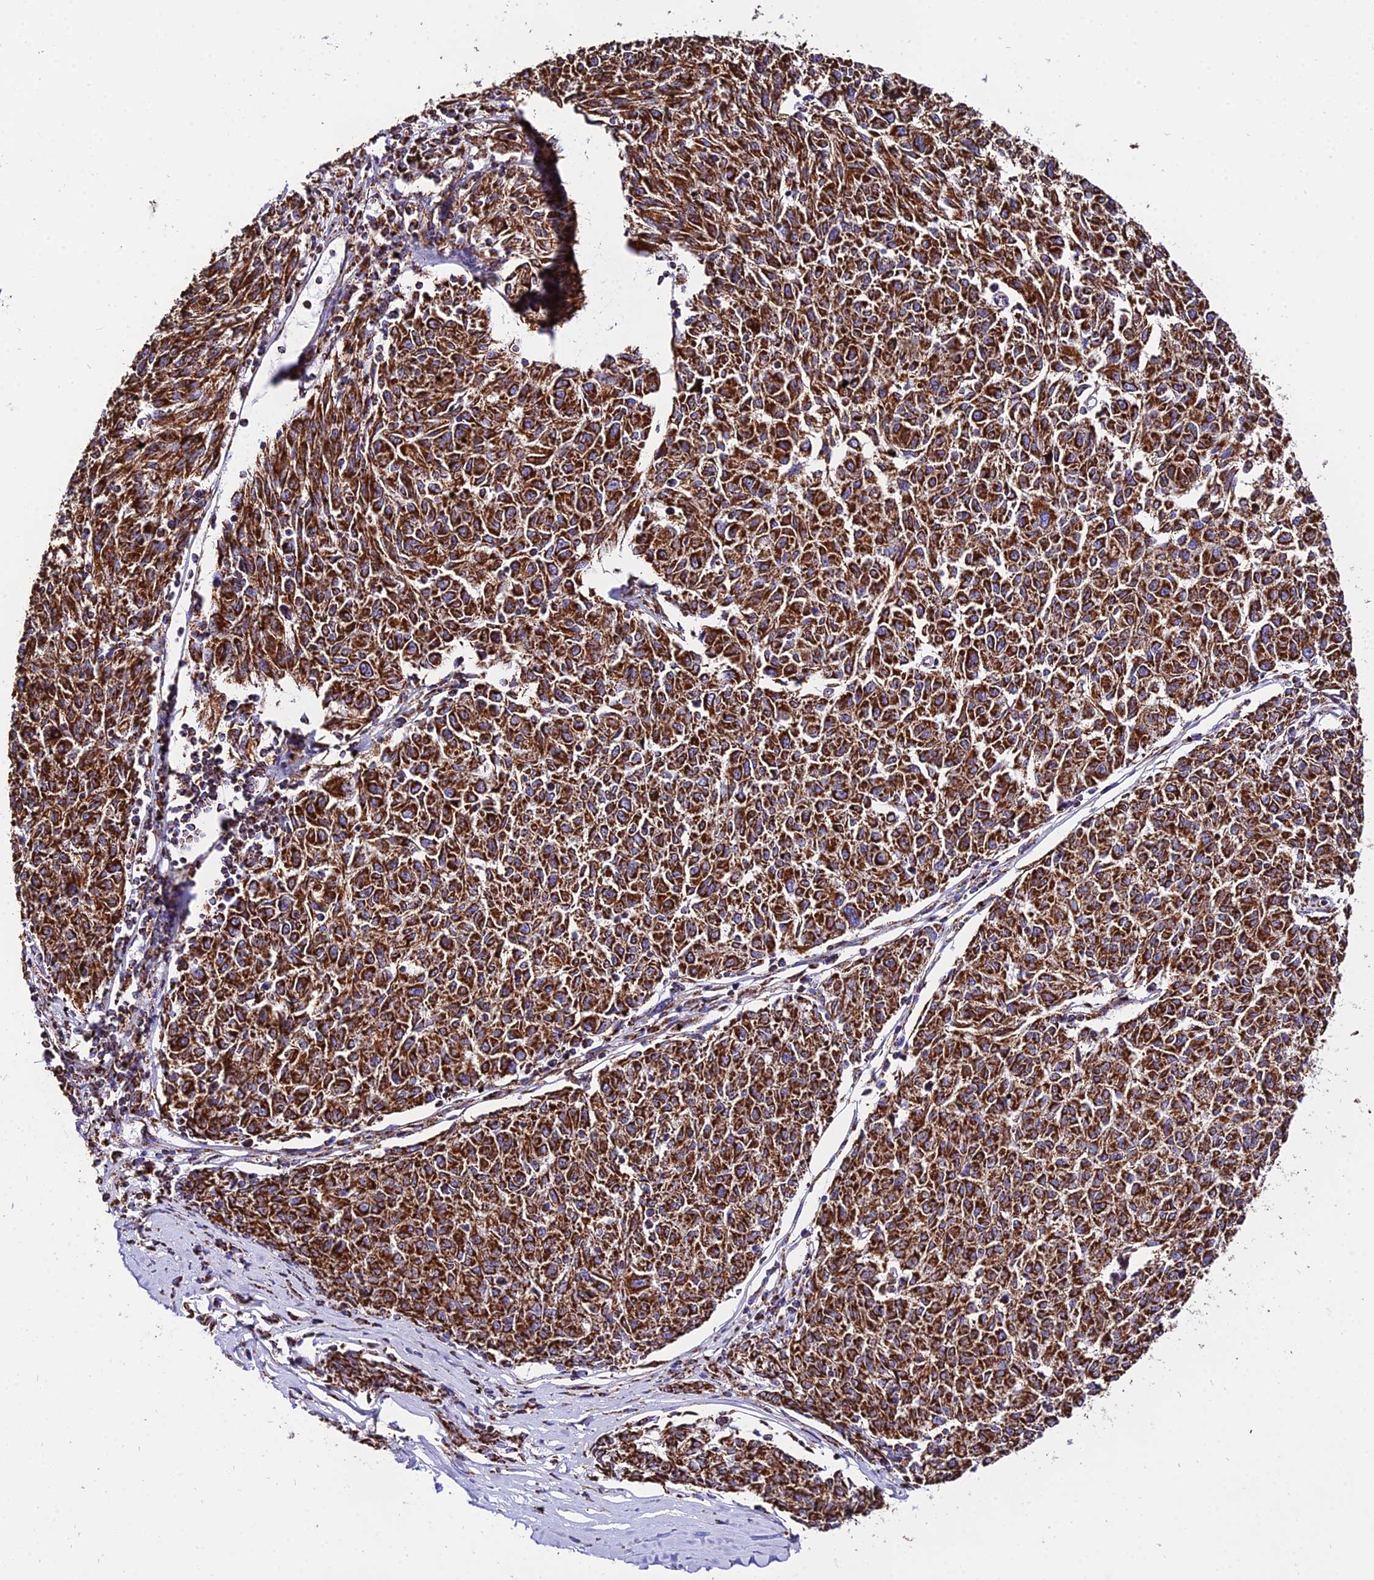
{"staining": {"intensity": "strong", "quantity": ">75%", "location": "cytoplasmic/membranous"}, "tissue": "melanoma", "cell_type": "Tumor cells", "image_type": "cancer", "snomed": [{"axis": "morphology", "description": "Malignant melanoma, NOS"}, {"axis": "topography", "description": "Skin"}], "caption": "Immunohistochemistry (IHC) of human malignant melanoma exhibits high levels of strong cytoplasmic/membranous staining in about >75% of tumor cells.", "gene": "ATP5PD", "patient": {"sex": "female", "age": 72}}